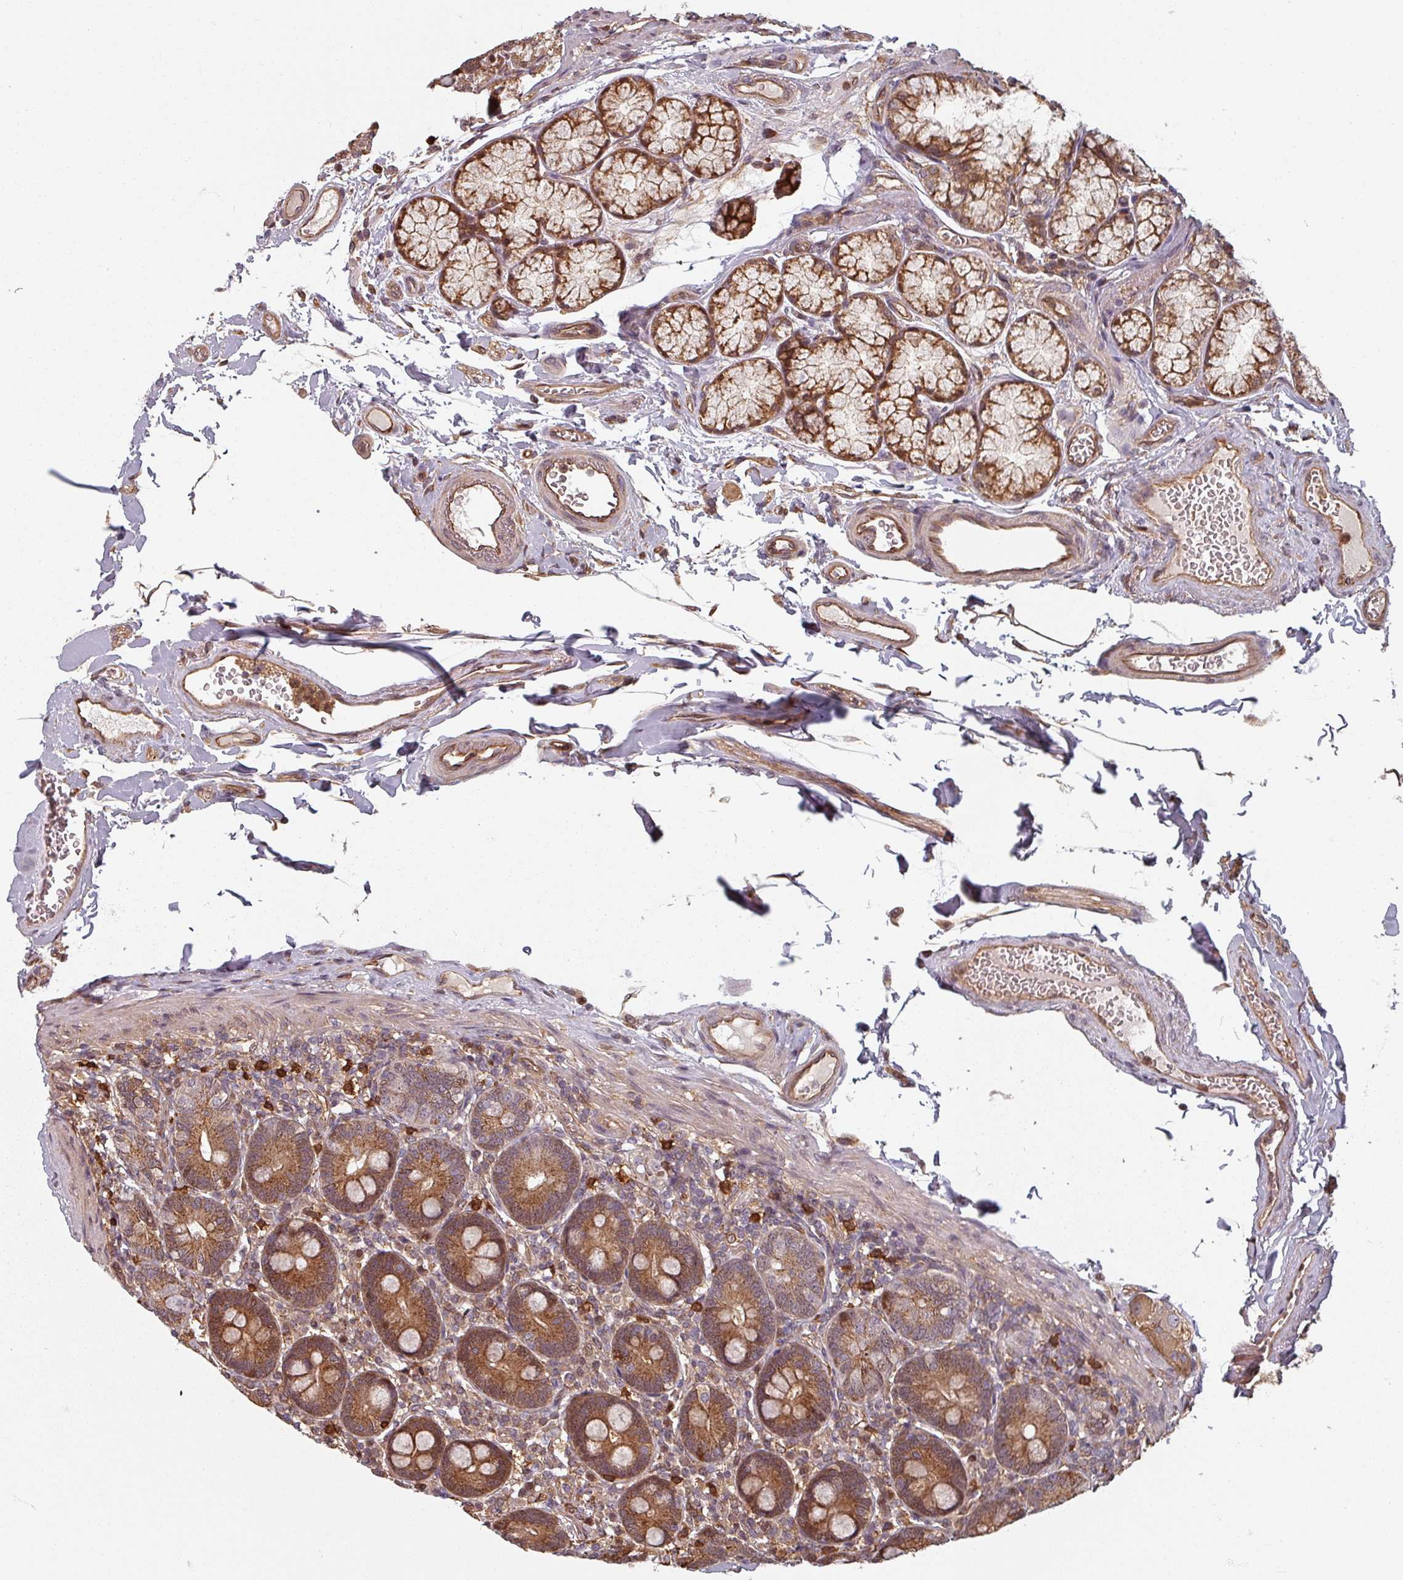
{"staining": {"intensity": "moderate", "quantity": ">75%", "location": "cytoplasmic/membranous,nuclear"}, "tissue": "duodenum", "cell_type": "Glandular cells", "image_type": "normal", "snomed": [{"axis": "morphology", "description": "Normal tissue, NOS"}, {"axis": "topography", "description": "Duodenum"}], "caption": "The immunohistochemical stain labels moderate cytoplasmic/membranous,nuclear staining in glandular cells of unremarkable duodenum.", "gene": "EID1", "patient": {"sex": "female", "age": 67}}